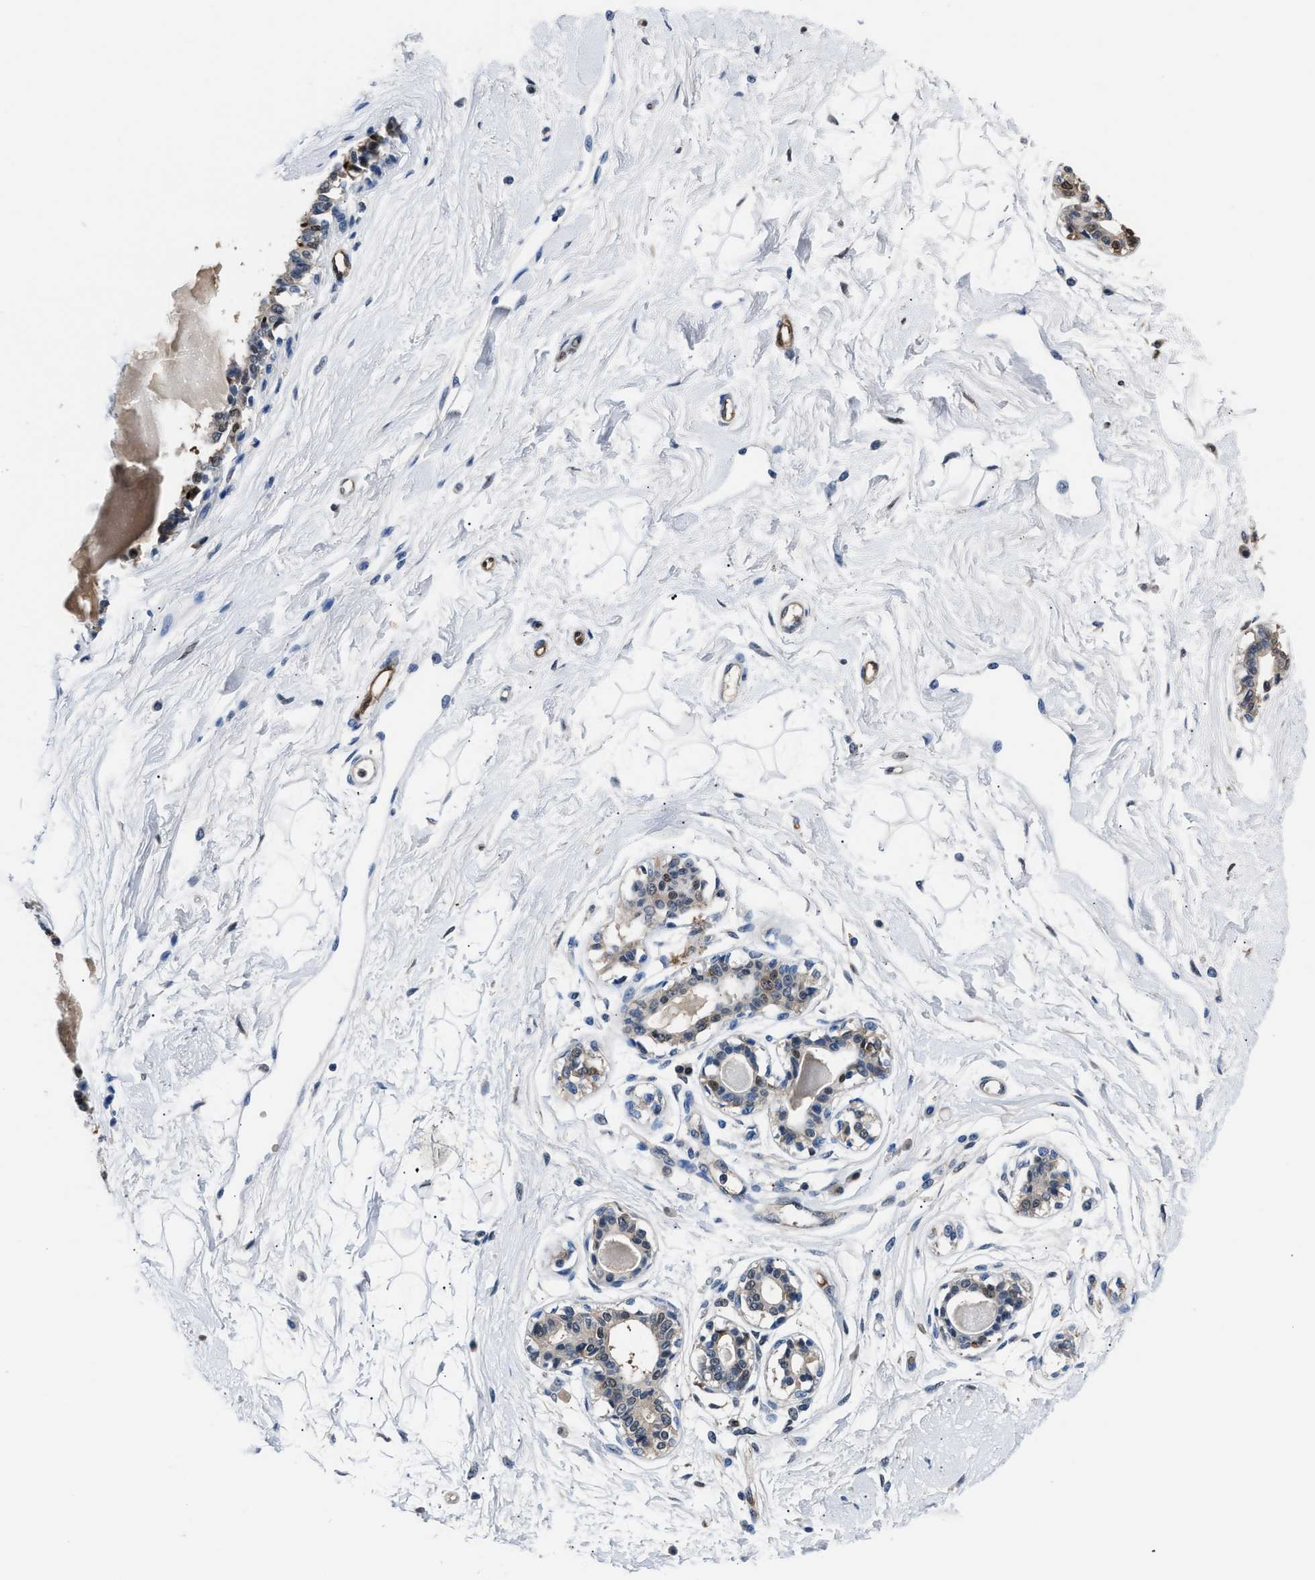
{"staining": {"intensity": "moderate", "quantity": ">75%", "location": "cytoplasmic/membranous"}, "tissue": "breast", "cell_type": "Adipocytes", "image_type": "normal", "snomed": [{"axis": "morphology", "description": "Normal tissue, NOS"}, {"axis": "topography", "description": "Breast"}], "caption": "Moderate cytoplasmic/membranous expression for a protein is present in about >75% of adipocytes of unremarkable breast using IHC.", "gene": "PPA1", "patient": {"sex": "female", "age": 45}}